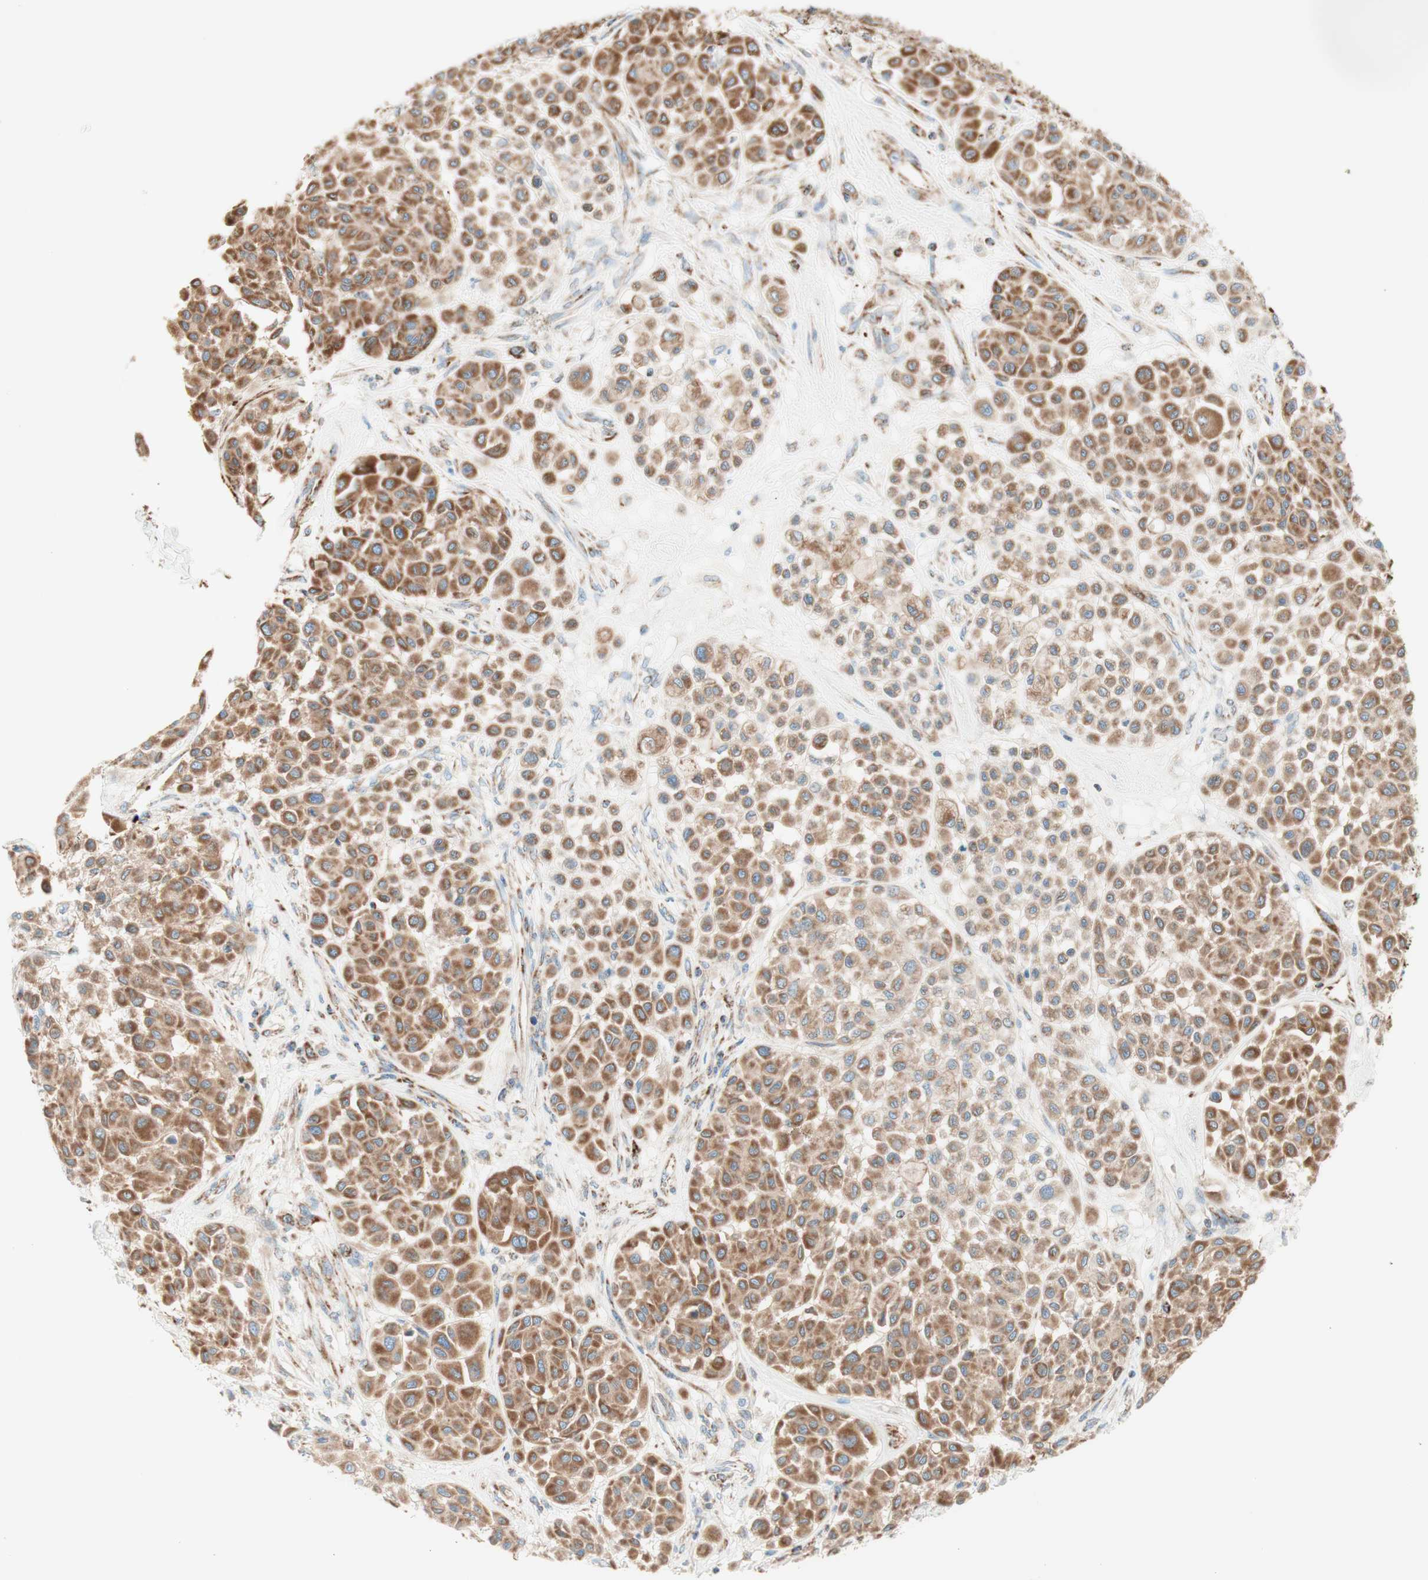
{"staining": {"intensity": "moderate", "quantity": ">75%", "location": "cytoplasmic/membranous"}, "tissue": "melanoma", "cell_type": "Tumor cells", "image_type": "cancer", "snomed": [{"axis": "morphology", "description": "Malignant melanoma, Metastatic site"}, {"axis": "topography", "description": "Soft tissue"}], "caption": "Brown immunohistochemical staining in human melanoma shows moderate cytoplasmic/membranous staining in approximately >75% of tumor cells.", "gene": "TOMM20", "patient": {"sex": "male", "age": 41}}